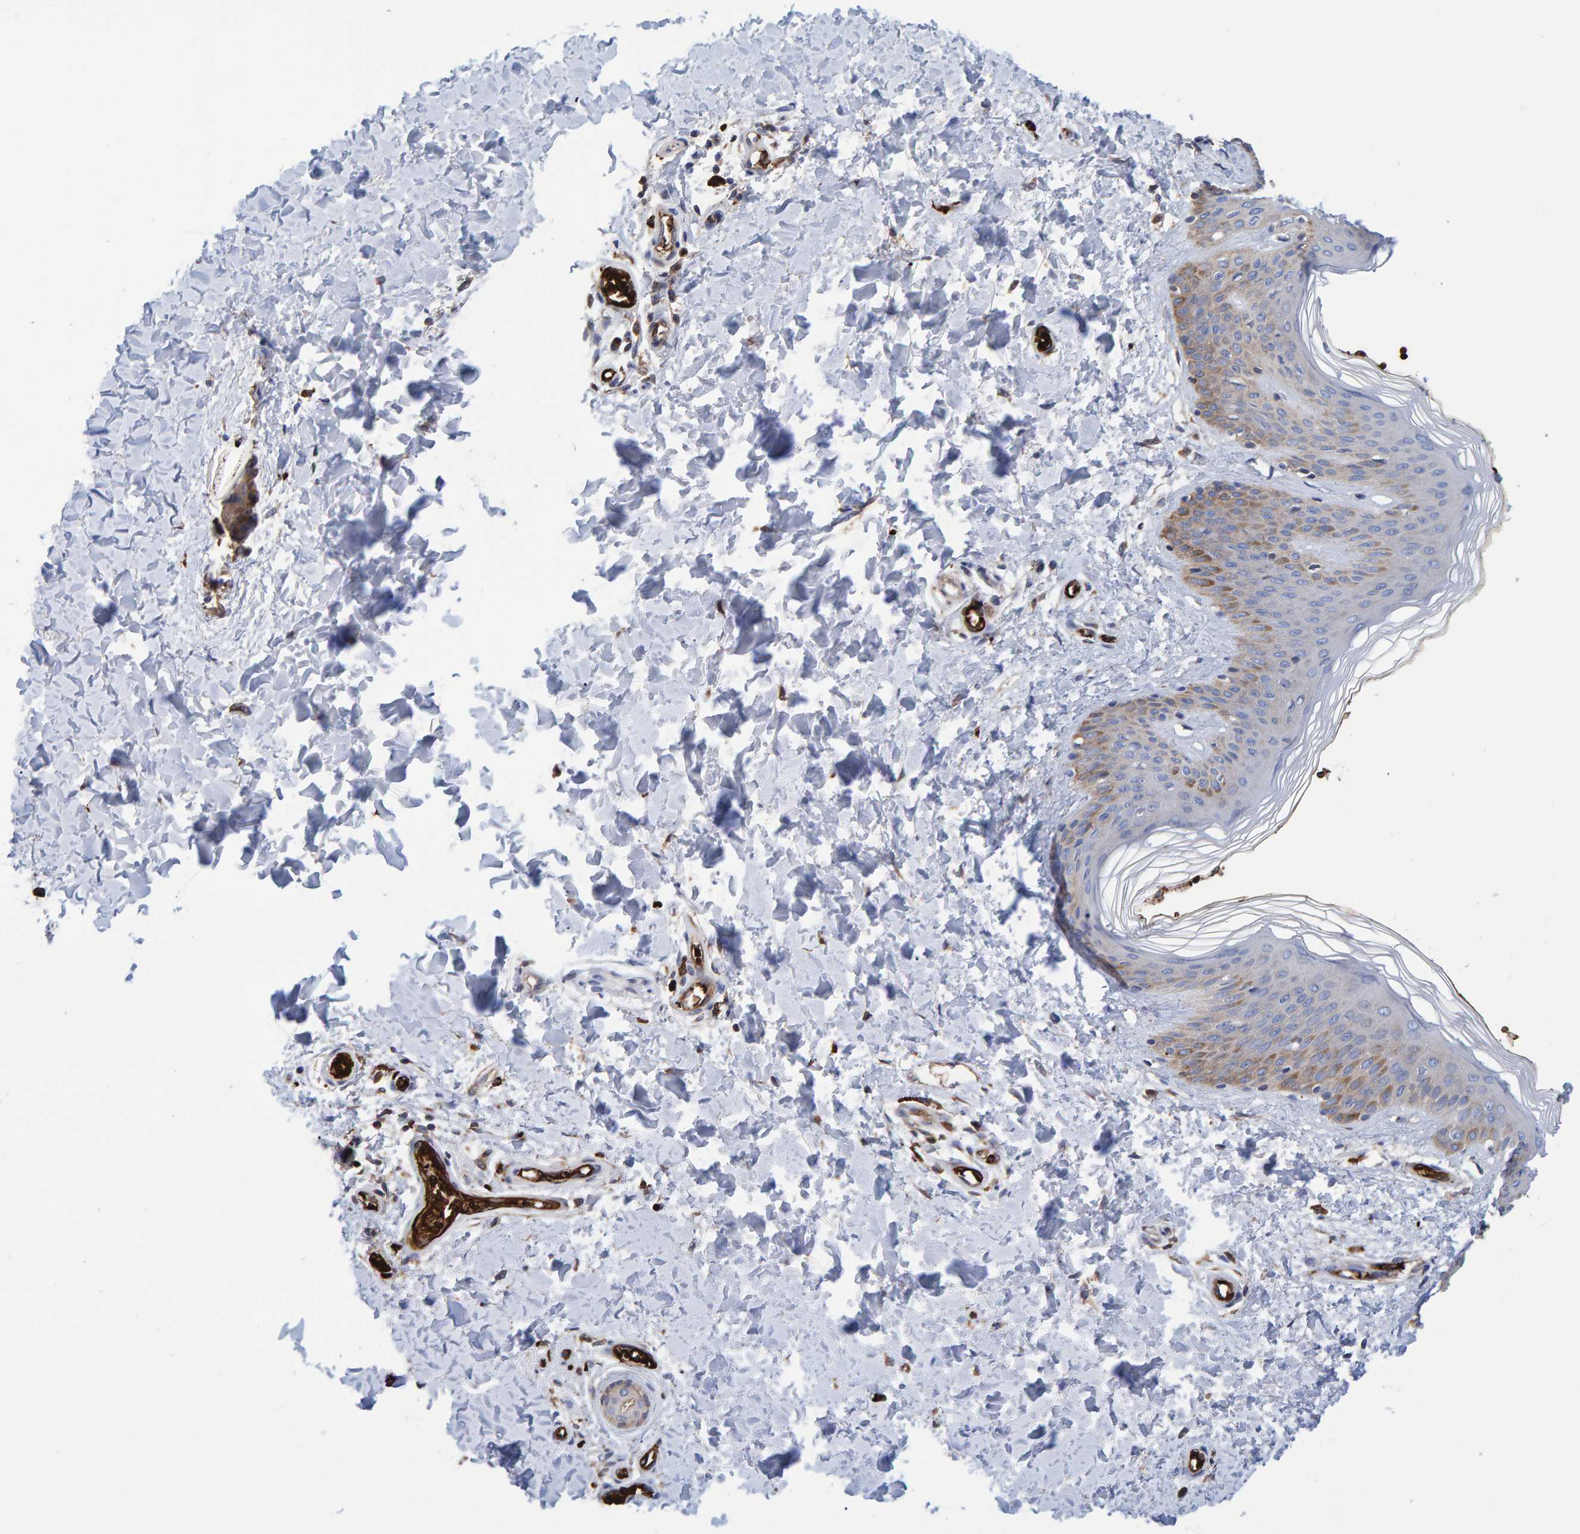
{"staining": {"intensity": "negative", "quantity": "none", "location": "none"}, "tissue": "skin", "cell_type": "Fibroblasts", "image_type": "normal", "snomed": [{"axis": "morphology", "description": "Normal tissue, NOS"}, {"axis": "morphology", "description": "Neoplasm, benign, NOS"}, {"axis": "topography", "description": "Skin"}, {"axis": "topography", "description": "Soft tissue"}], "caption": "This is an IHC photomicrograph of unremarkable skin. There is no staining in fibroblasts.", "gene": "VPS9D1", "patient": {"sex": "male", "age": 26}}